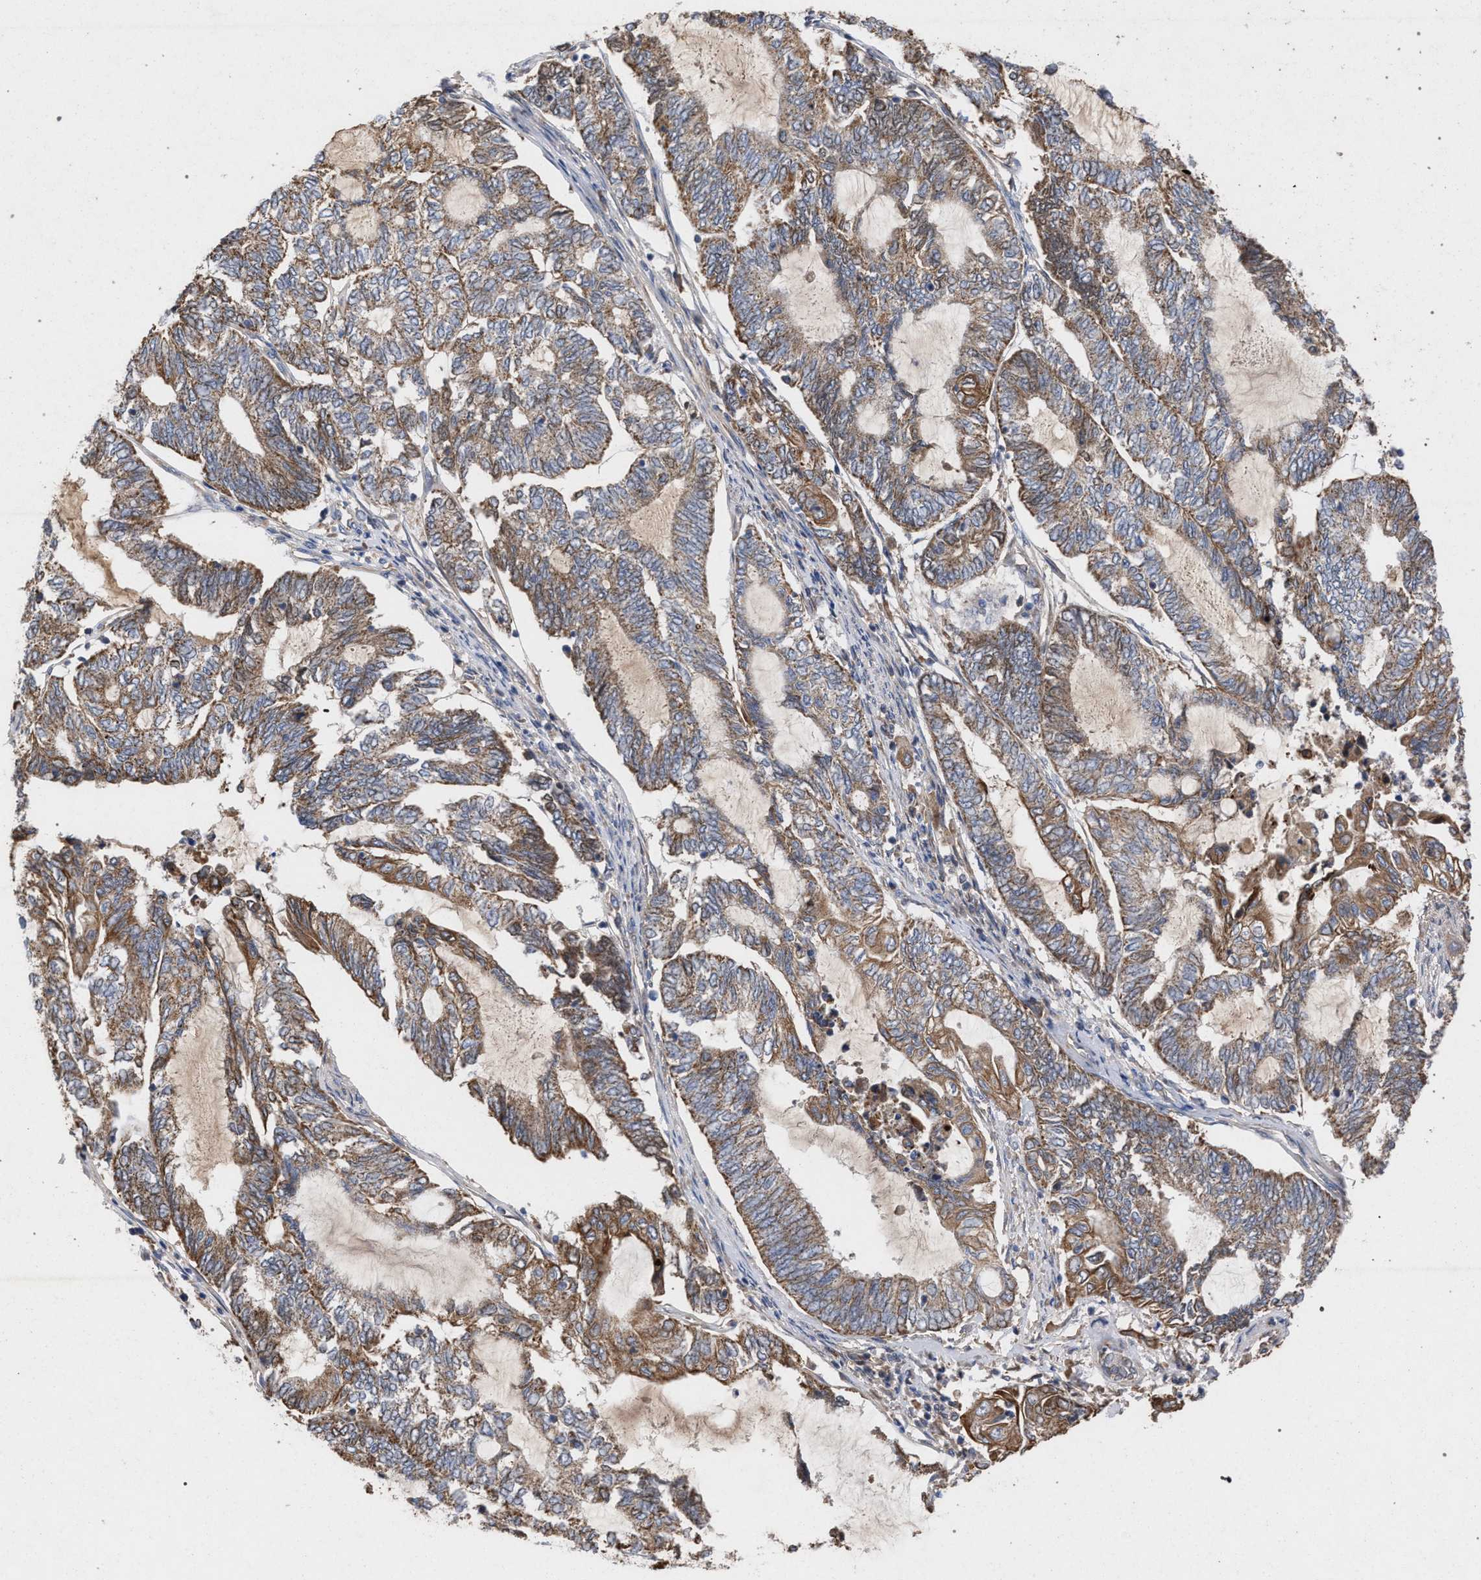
{"staining": {"intensity": "moderate", "quantity": ">75%", "location": "cytoplasmic/membranous"}, "tissue": "endometrial cancer", "cell_type": "Tumor cells", "image_type": "cancer", "snomed": [{"axis": "morphology", "description": "Adenocarcinoma, NOS"}, {"axis": "topography", "description": "Uterus"}, {"axis": "topography", "description": "Endometrium"}], "caption": "Endometrial cancer was stained to show a protein in brown. There is medium levels of moderate cytoplasmic/membranous expression in about >75% of tumor cells.", "gene": "BCL2L12", "patient": {"sex": "female", "age": 70}}